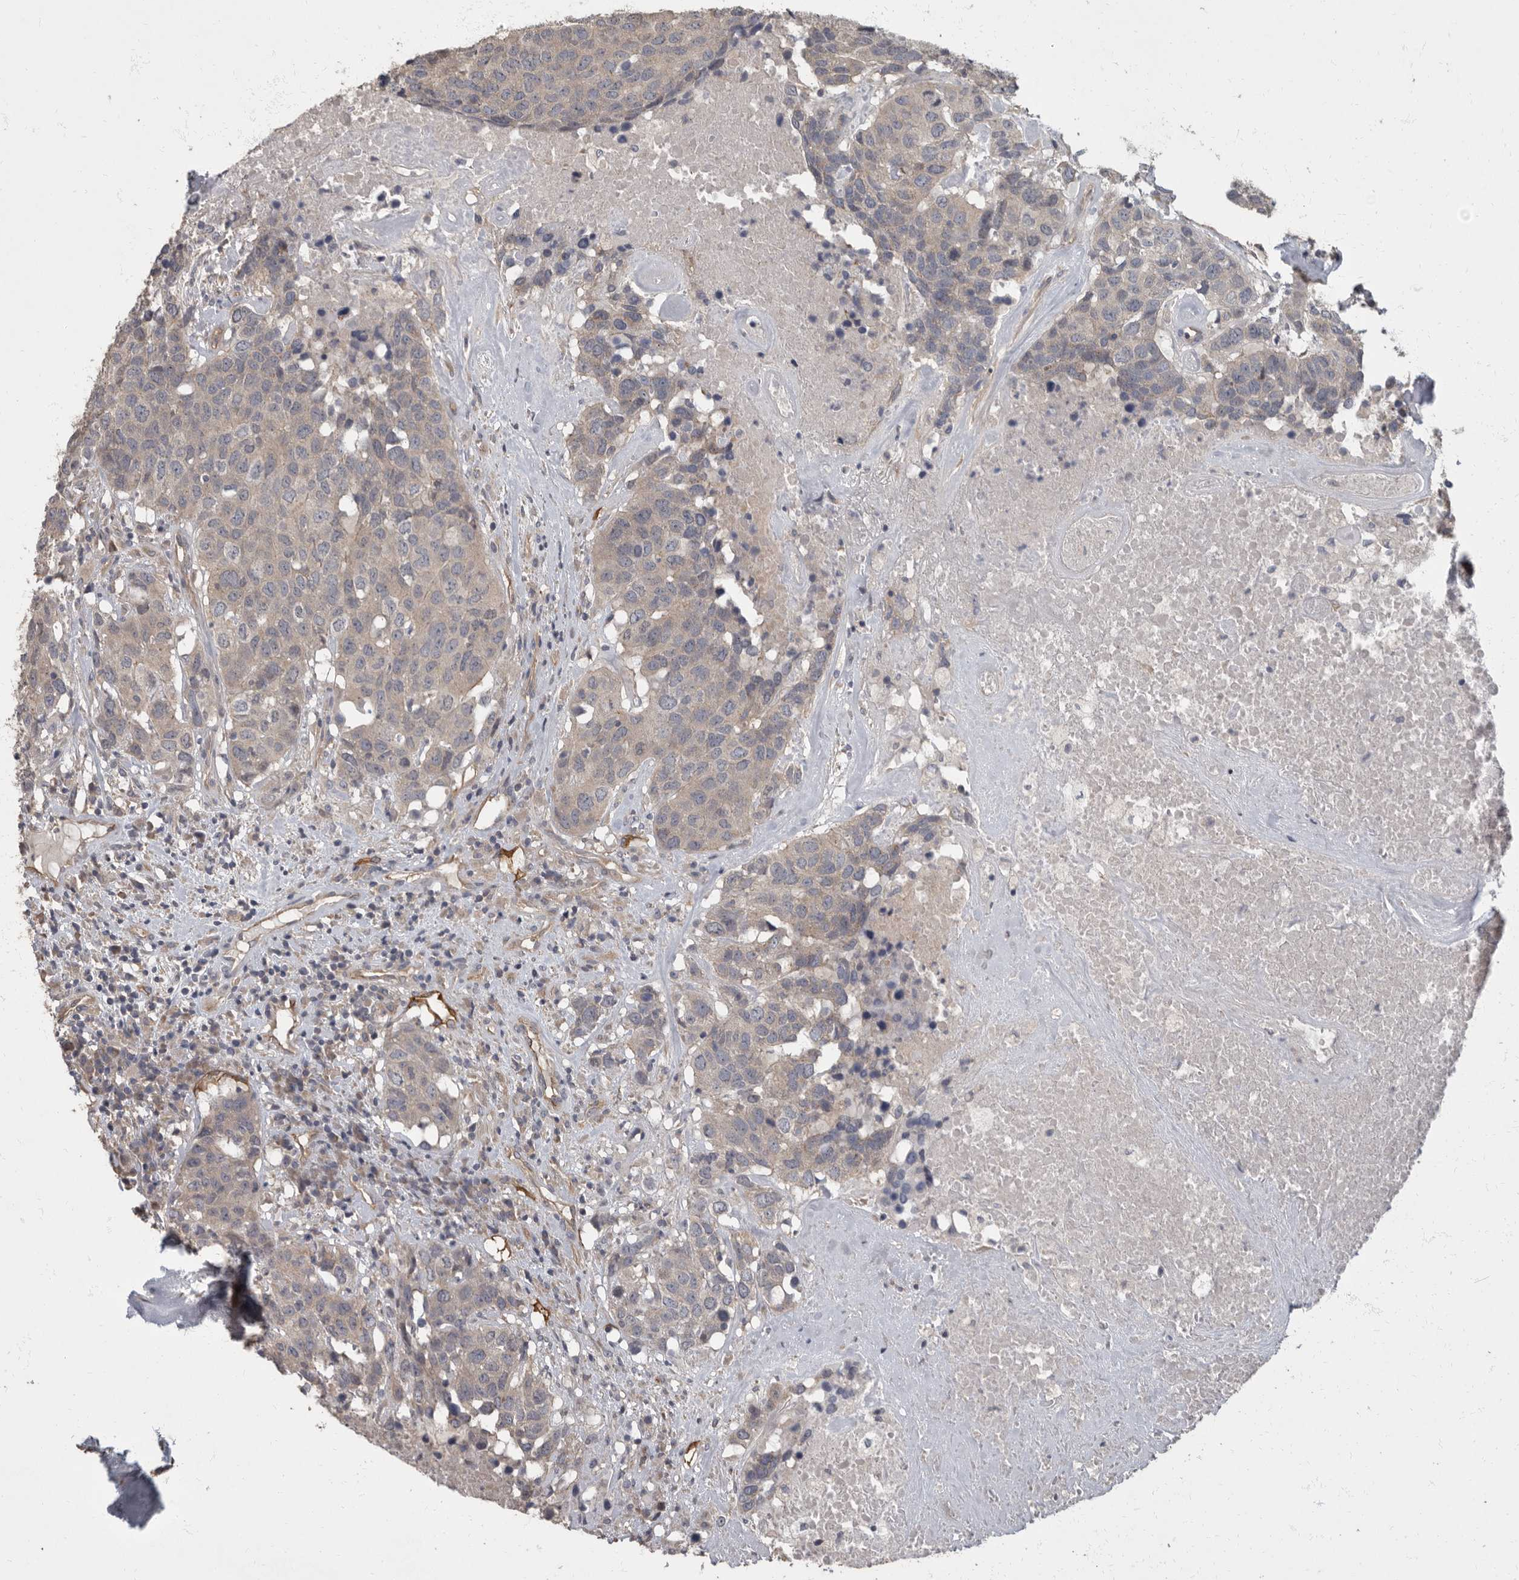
{"staining": {"intensity": "weak", "quantity": "<25%", "location": "cytoplasmic/membranous"}, "tissue": "head and neck cancer", "cell_type": "Tumor cells", "image_type": "cancer", "snomed": [{"axis": "morphology", "description": "Squamous cell carcinoma, NOS"}, {"axis": "topography", "description": "Head-Neck"}], "caption": "DAB (3,3'-diaminobenzidine) immunohistochemical staining of head and neck cancer demonstrates no significant expression in tumor cells.", "gene": "PDK1", "patient": {"sex": "male", "age": 66}}